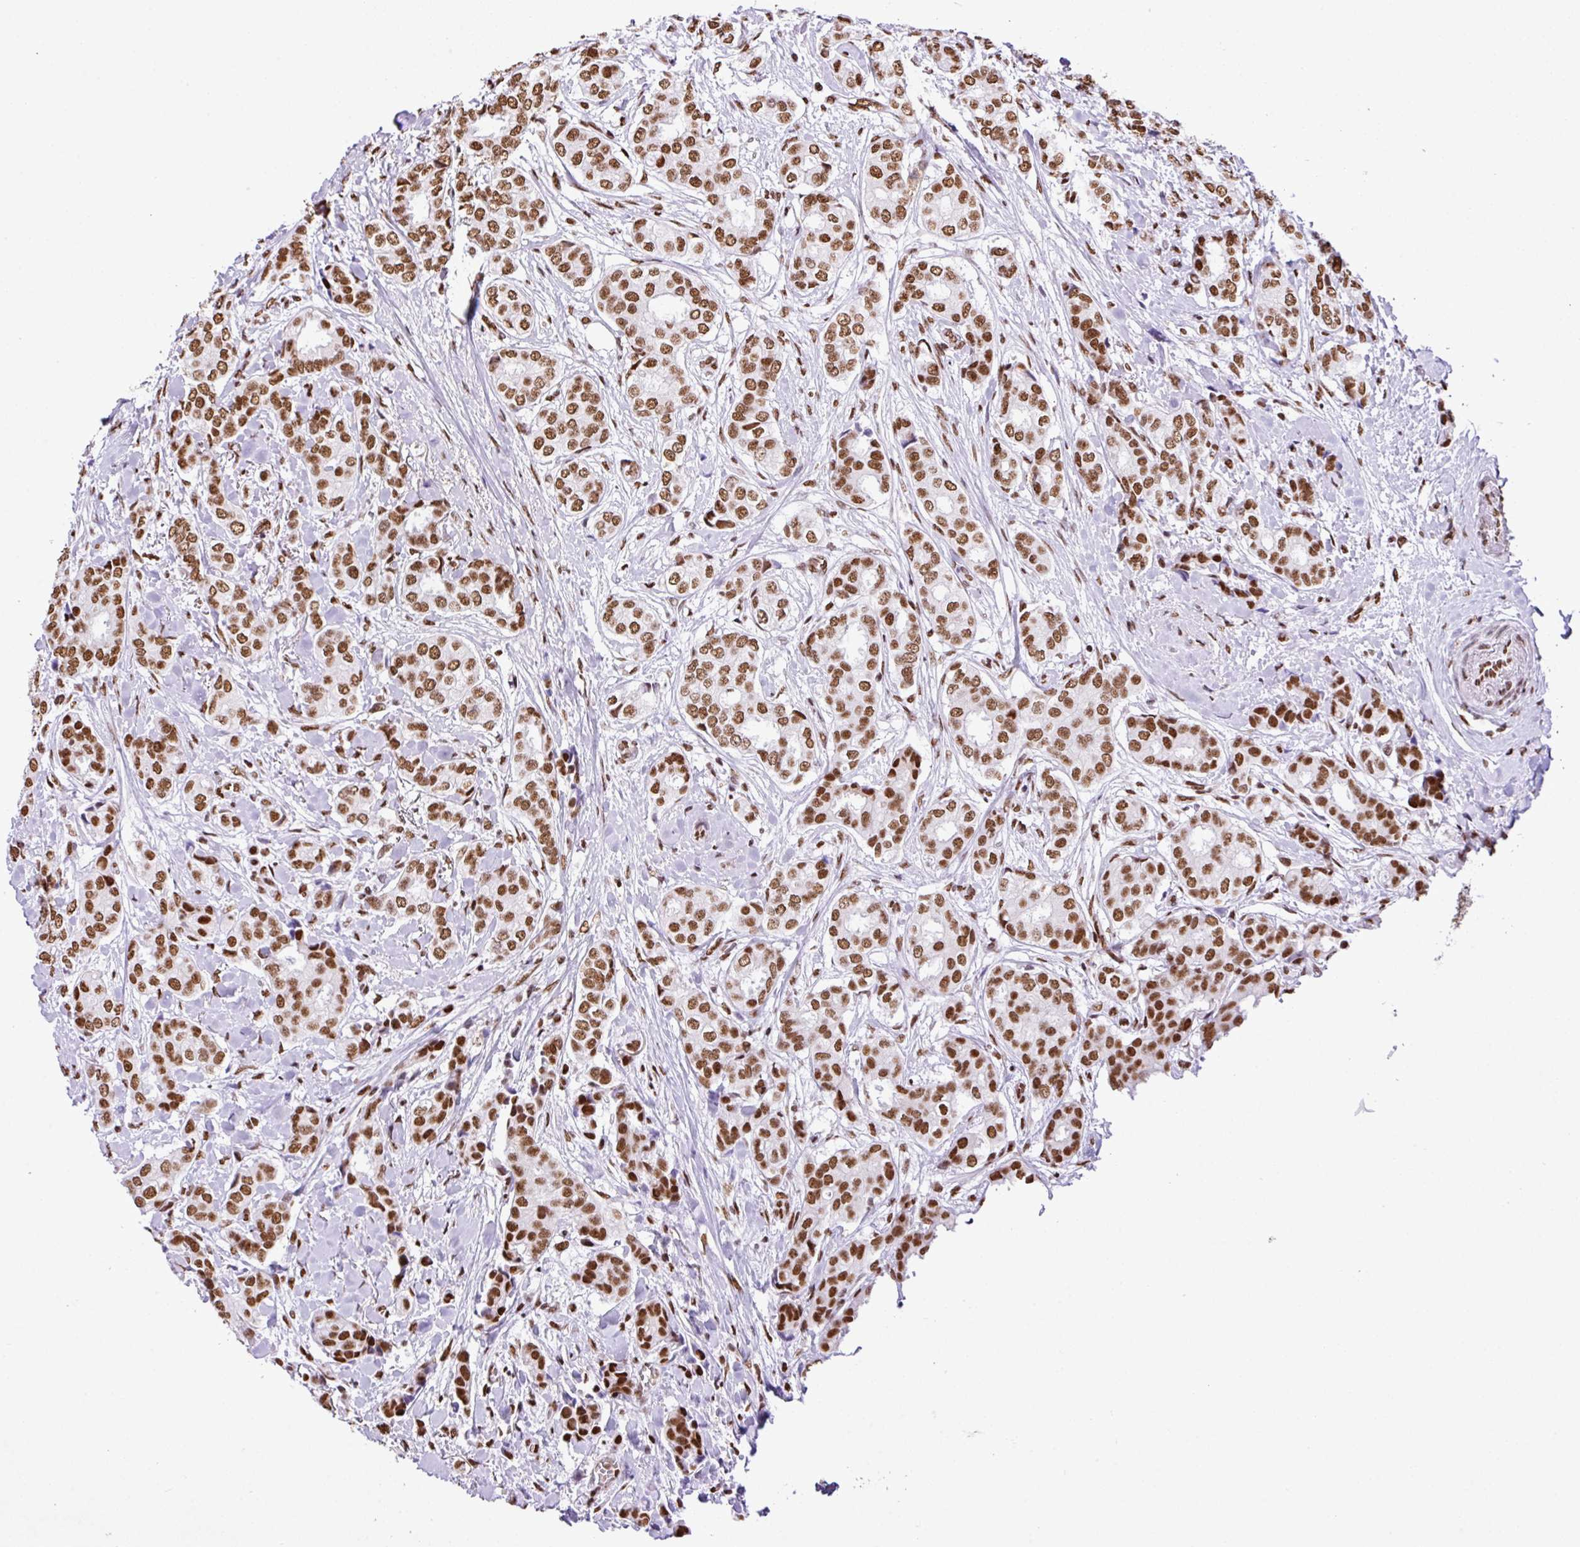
{"staining": {"intensity": "moderate", "quantity": ">75%", "location": "nuclear"}, "tissue": "breast cancer", "cell_type": "Tumor cells", "image_type": "cancer", "snomed": [{"axis": "morphology", "description": "Duct carcinoma"}, {"axis": "topography", "description": "Breast"}], "caption": "Breast cancer was stained to show a protein in brown. There is medium levels of moderate nuclear staining in approximately >75% of tumor cells.", "gene": "RARG", "patient": {"sex": "female", "age": 73}}